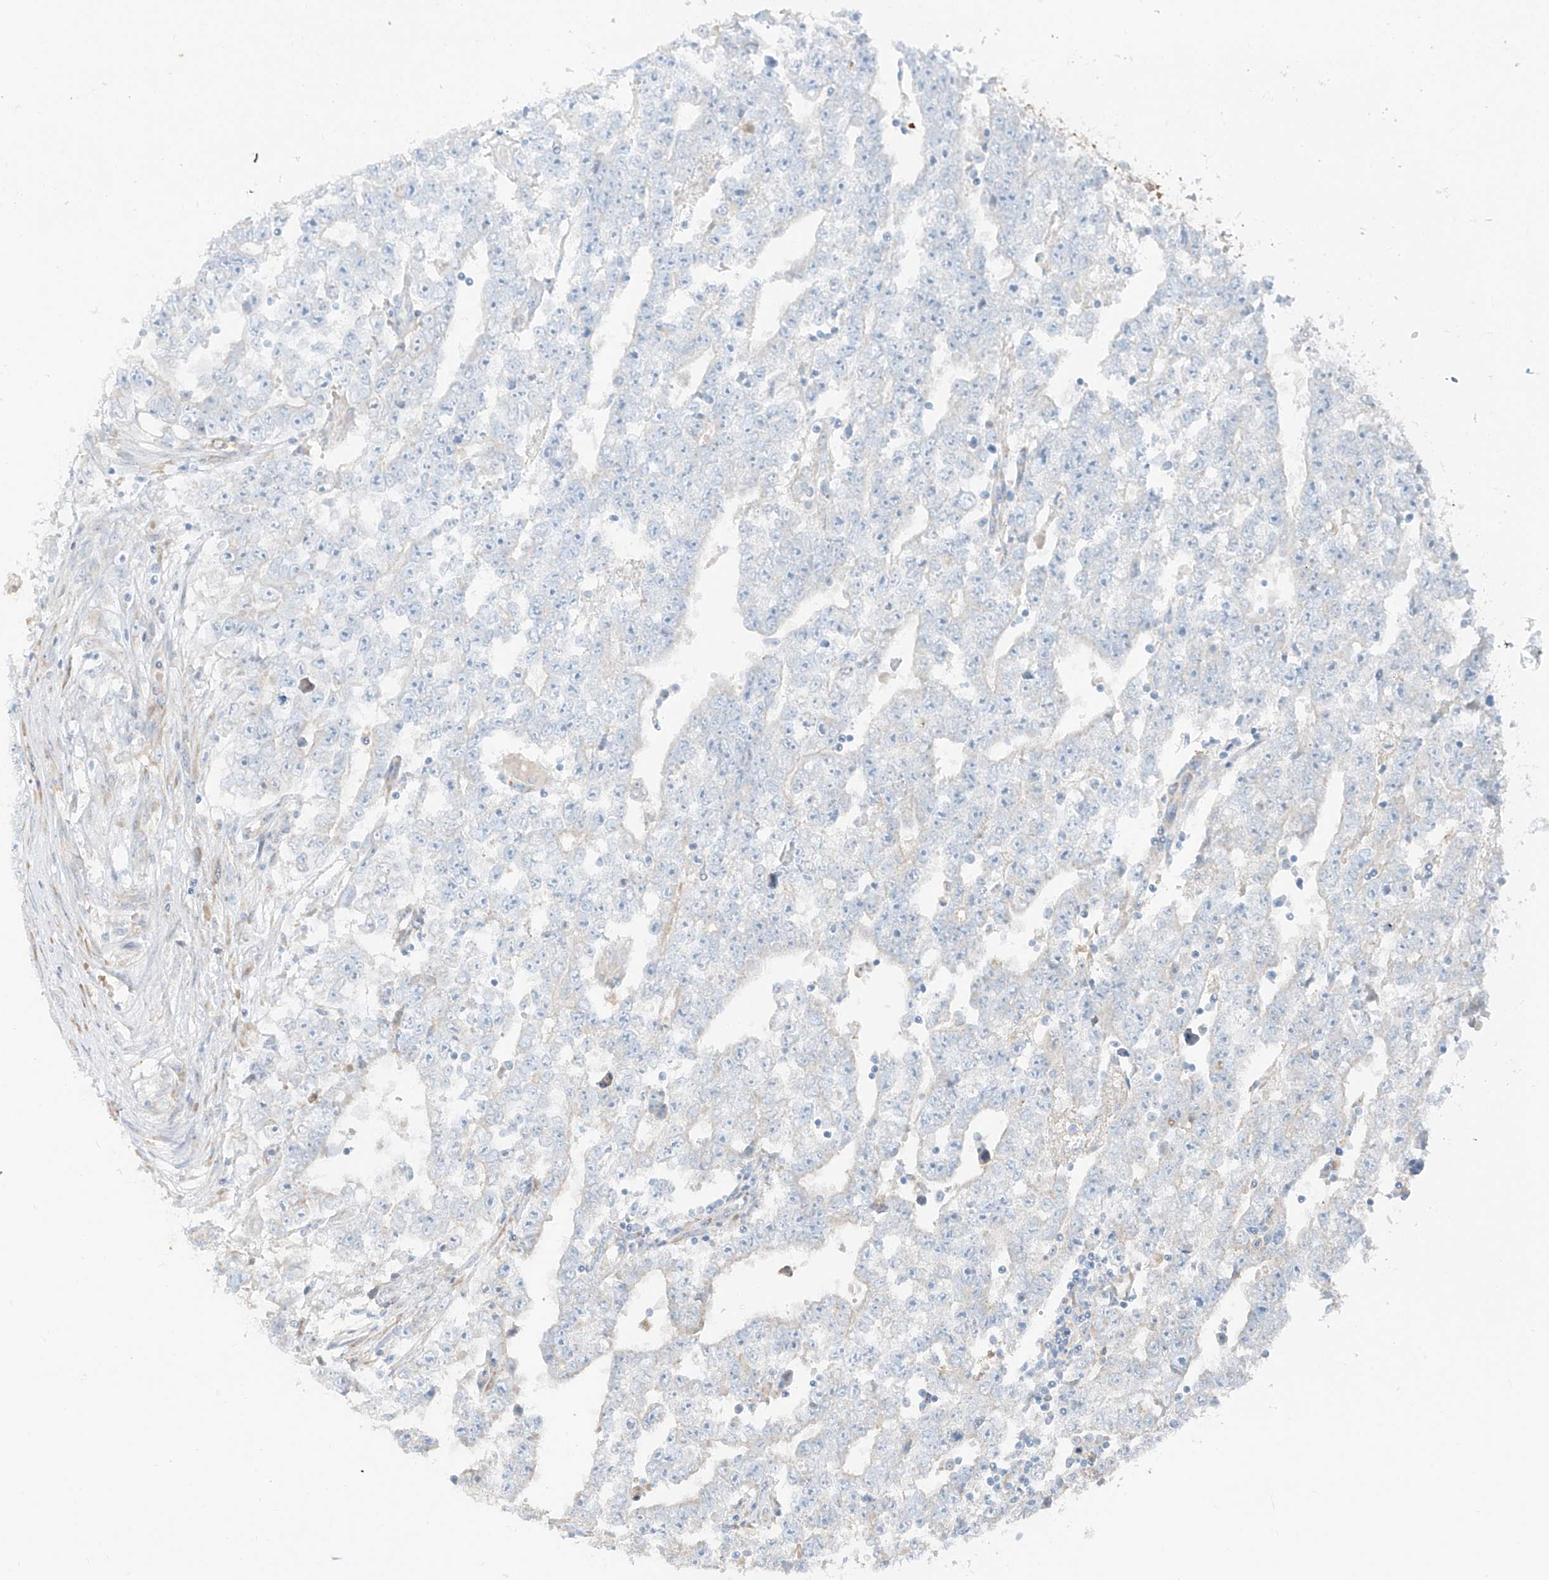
{"staining": {"intensity": "negative", "quantity": "none", "location": "none"}, "tissue": "testis cancer", "cell_type": "Tumor cells", "image_type": "cancer", "snomed": [{"axis": "morphology", "description": "Carcinoma, Embryonal, NOS"}, {"axis": "topography", "description": "Testis"}], "caption": "DAB immunohistochemical staining of testis embryonal carcinoma shows no significant expression in tumor cells.", "gene": "FSTL1", "patient": {"sex": "male", "age": 25}}